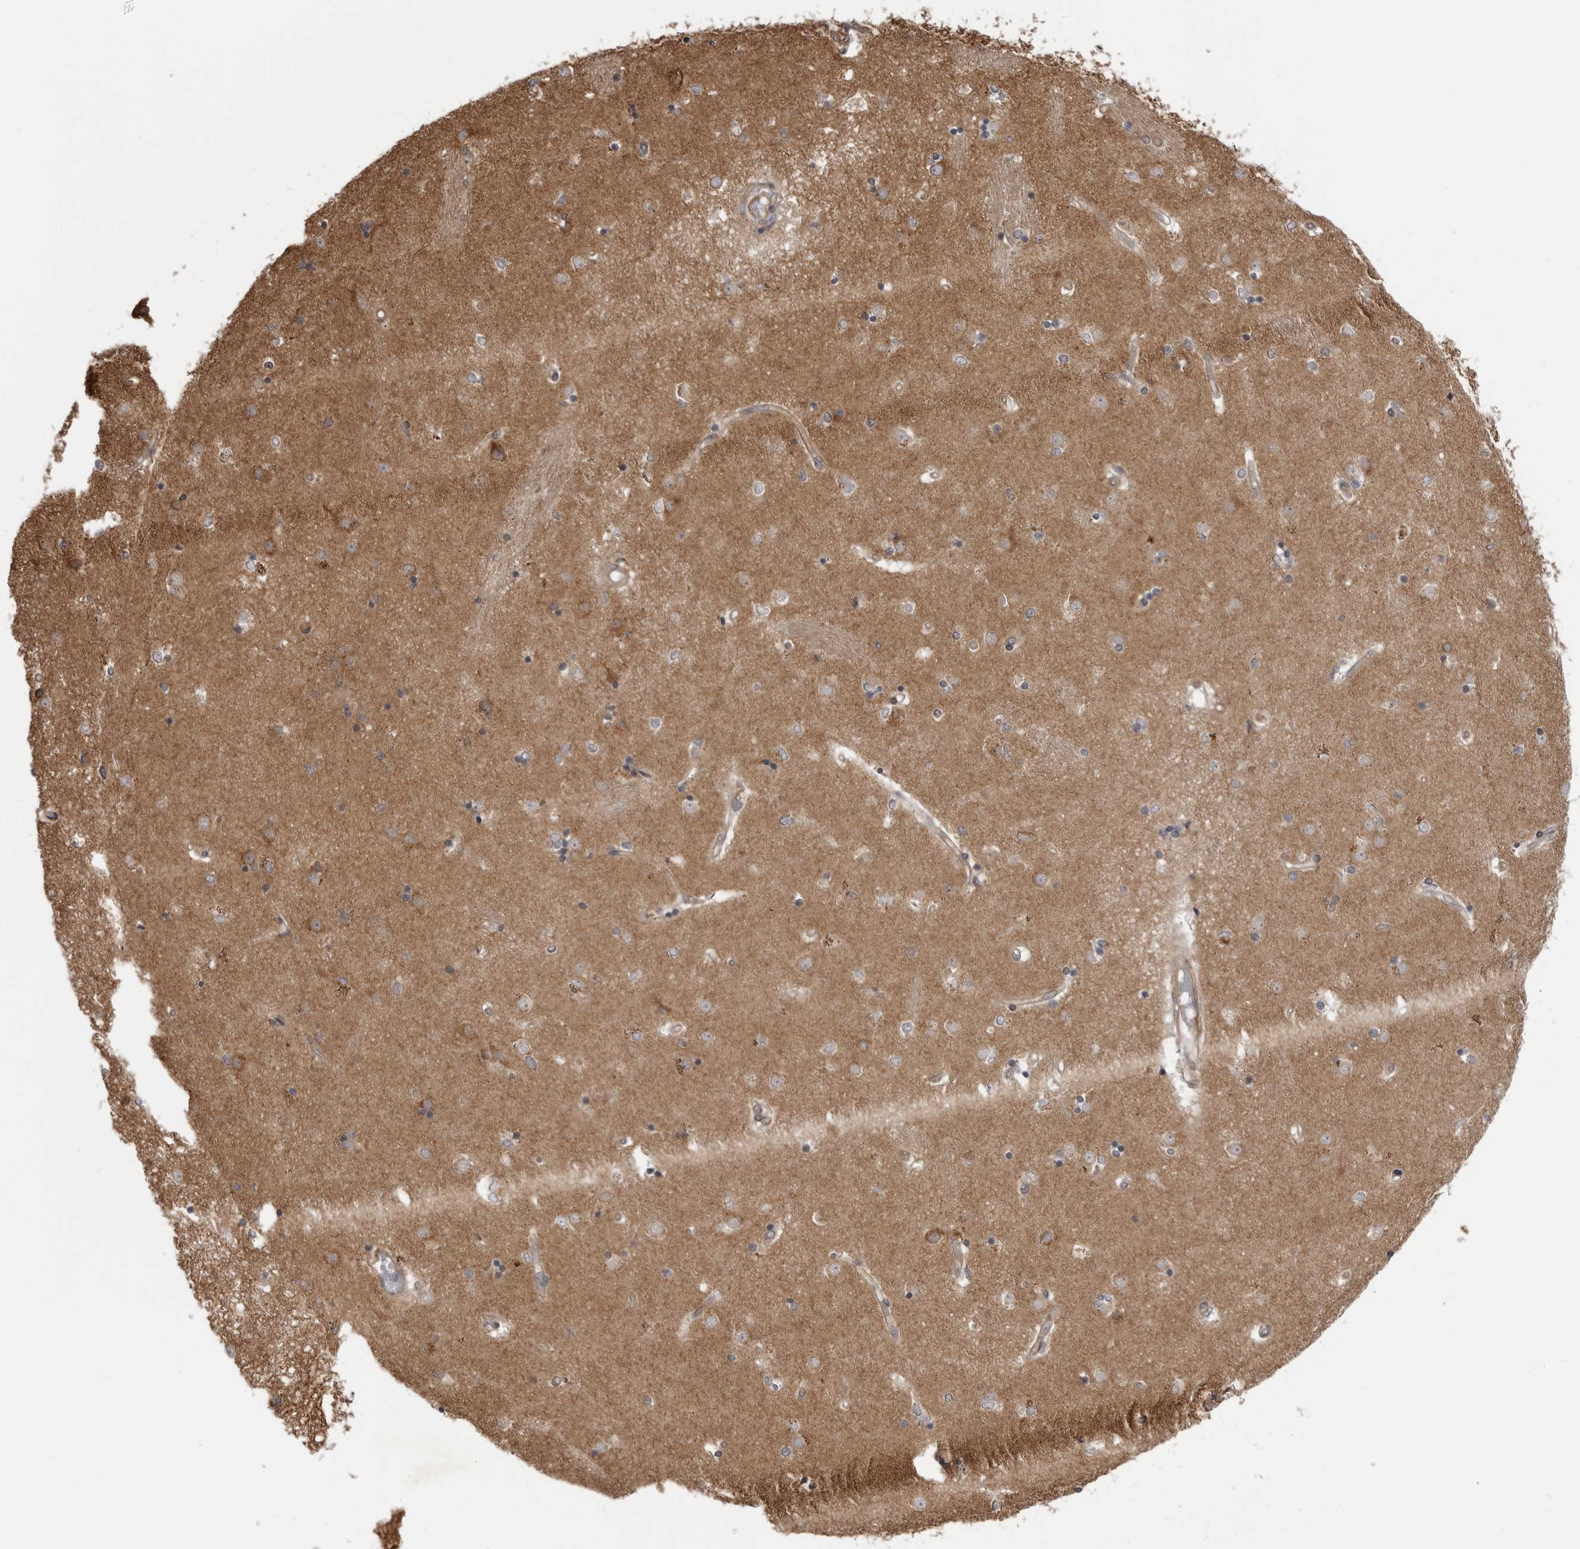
{"staining": {"intensity": "negative", "quantity": "none", "location": "none"}, "tissue": "caudate", "cell_type": "Glial cells", "image_type": "normal", "snomed": [{"axis": "morphology", "description": "Normal tissue, NOS"}, {"axis": "topography", "description": "Lateral ventricle wall"}], "caption": "Immunohistochemistry (IHC) of normal caudate shows no positivity in glial cells. The staining is performed using DAB brown chromogen with nuclei counter-stained in using hematoxylin.", "gene": "LRRC45", "patient": {"sex": "male", "age": 45}}